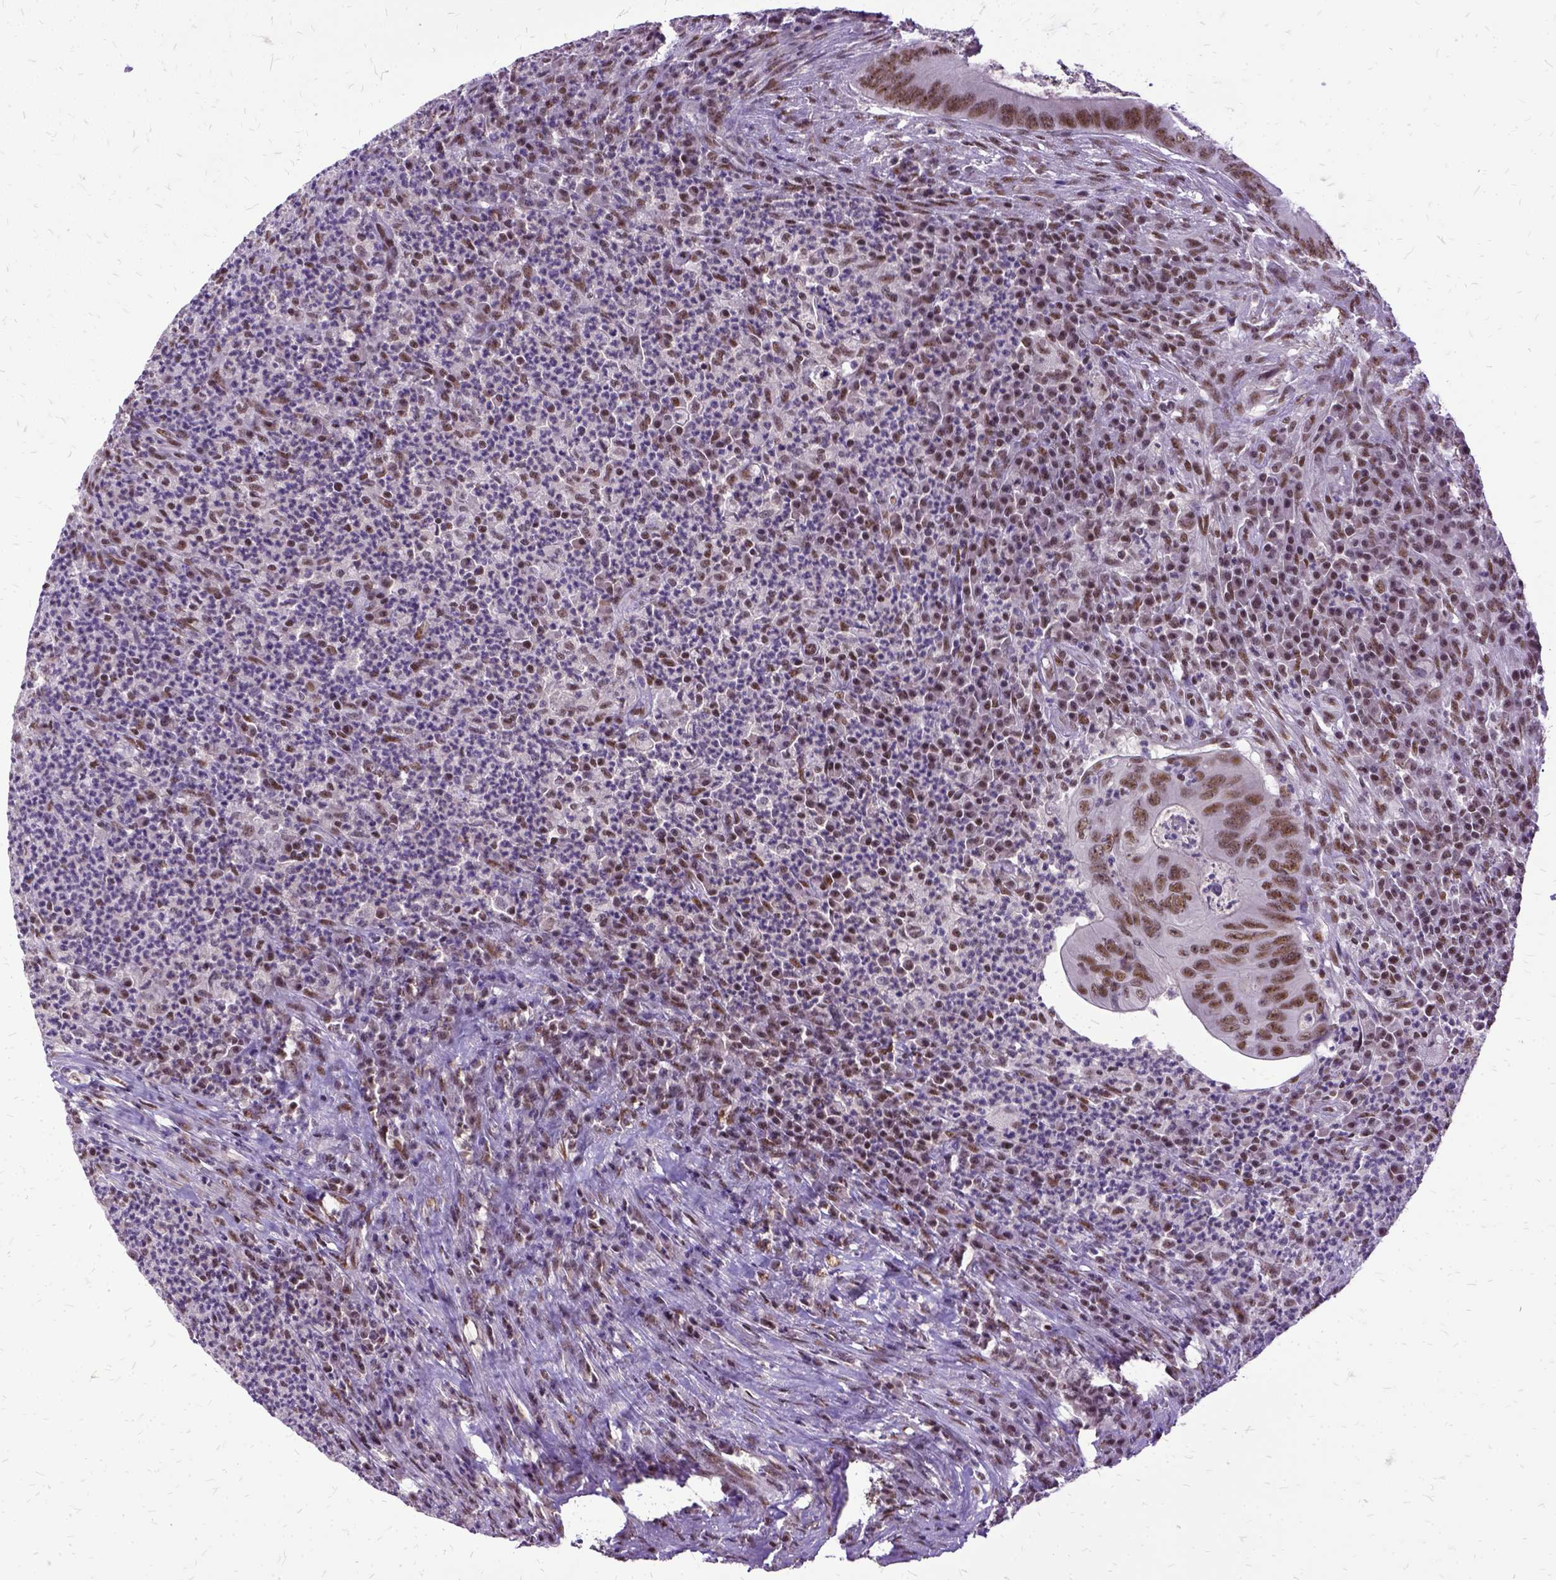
{"staining": {"intensity": "moderate", "quantity": ">75%", "location": "nuclear"}, "tissue": "colorectal cancer", "cell_type": "Tumor cells", "image_type": "cancer", "snomed": [{"axis": "morphology", "description": "Adenocarcinoma, NOS"}, {"axis": "topography", "description": "Colon"}], "caption": "This micrograph shows immunohistochemistry staining of colorectal cancer (adenocarcinoma), with medium moderate nuclear expression in approximately >75% of tumor cells.", "gene": "SETD1A", "patient": {"sex": "female", "age": 74}}